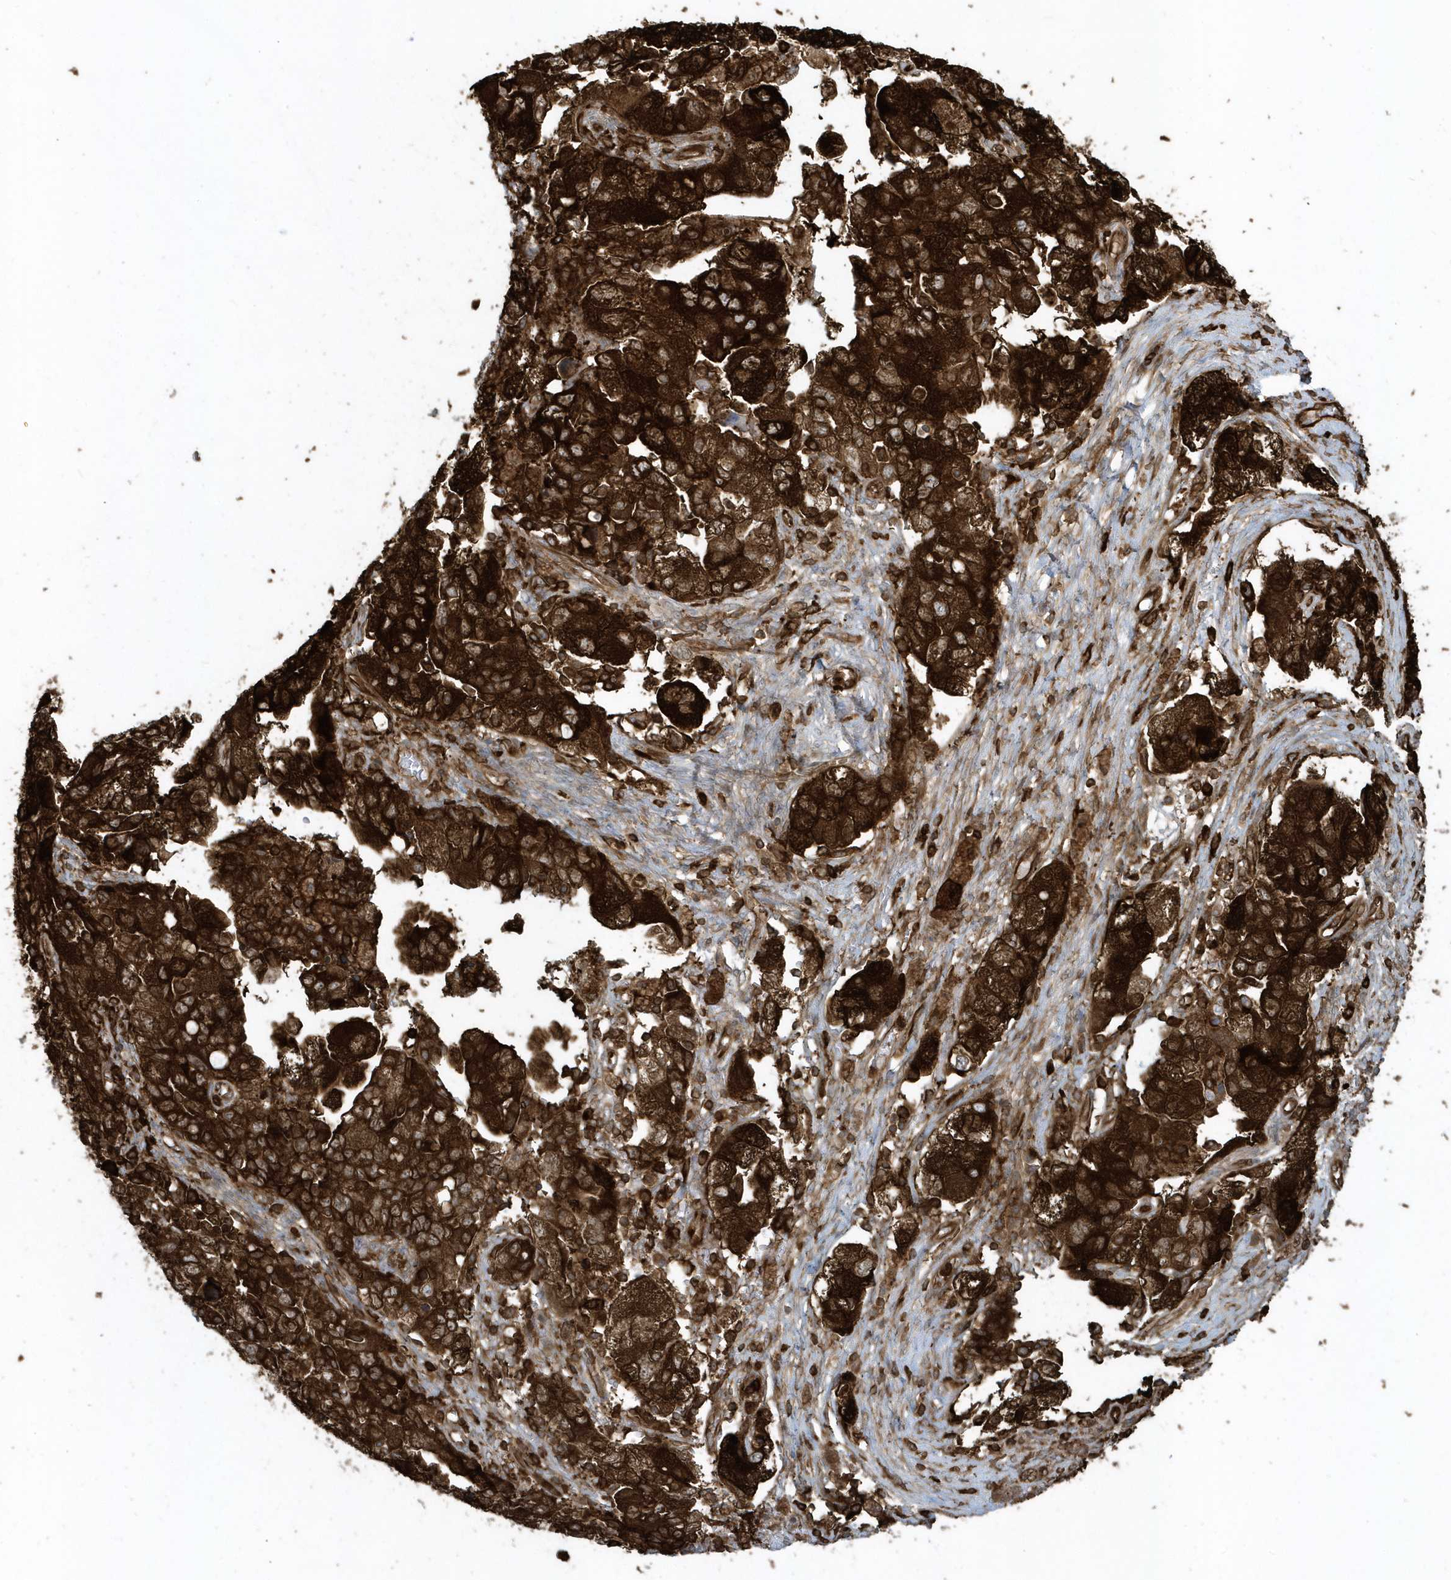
{"staining": {"intensity": "strong", "quantity": ">75%", "location": "cytoplasmic/membranous"}, "tissue": "ovarian cancer", "cell_type": "Tumor cells", "image_type": "cancer", "snomed": [{"axis": "morphology", "description": "Carcinoma, NOS"}, {"axis": "morphology", "description": "Cystadenocarcinoma, serous, NOS"}, {"axis": "topography", "description": "Ovary"}], "caption": "High-magnification brightfield microscopy of ovarian cancer (carcinoma) stained with DAB (3,3'-diaminobenzidine) (brown) and counterstained with hematoxylin (blue). tumor cells exhibit strong cytoplasmic/membranous positivity is appreciated in about>75% of cells.", "gene": "CLCN6", "patient": {"sex": "female", "age": 69}}